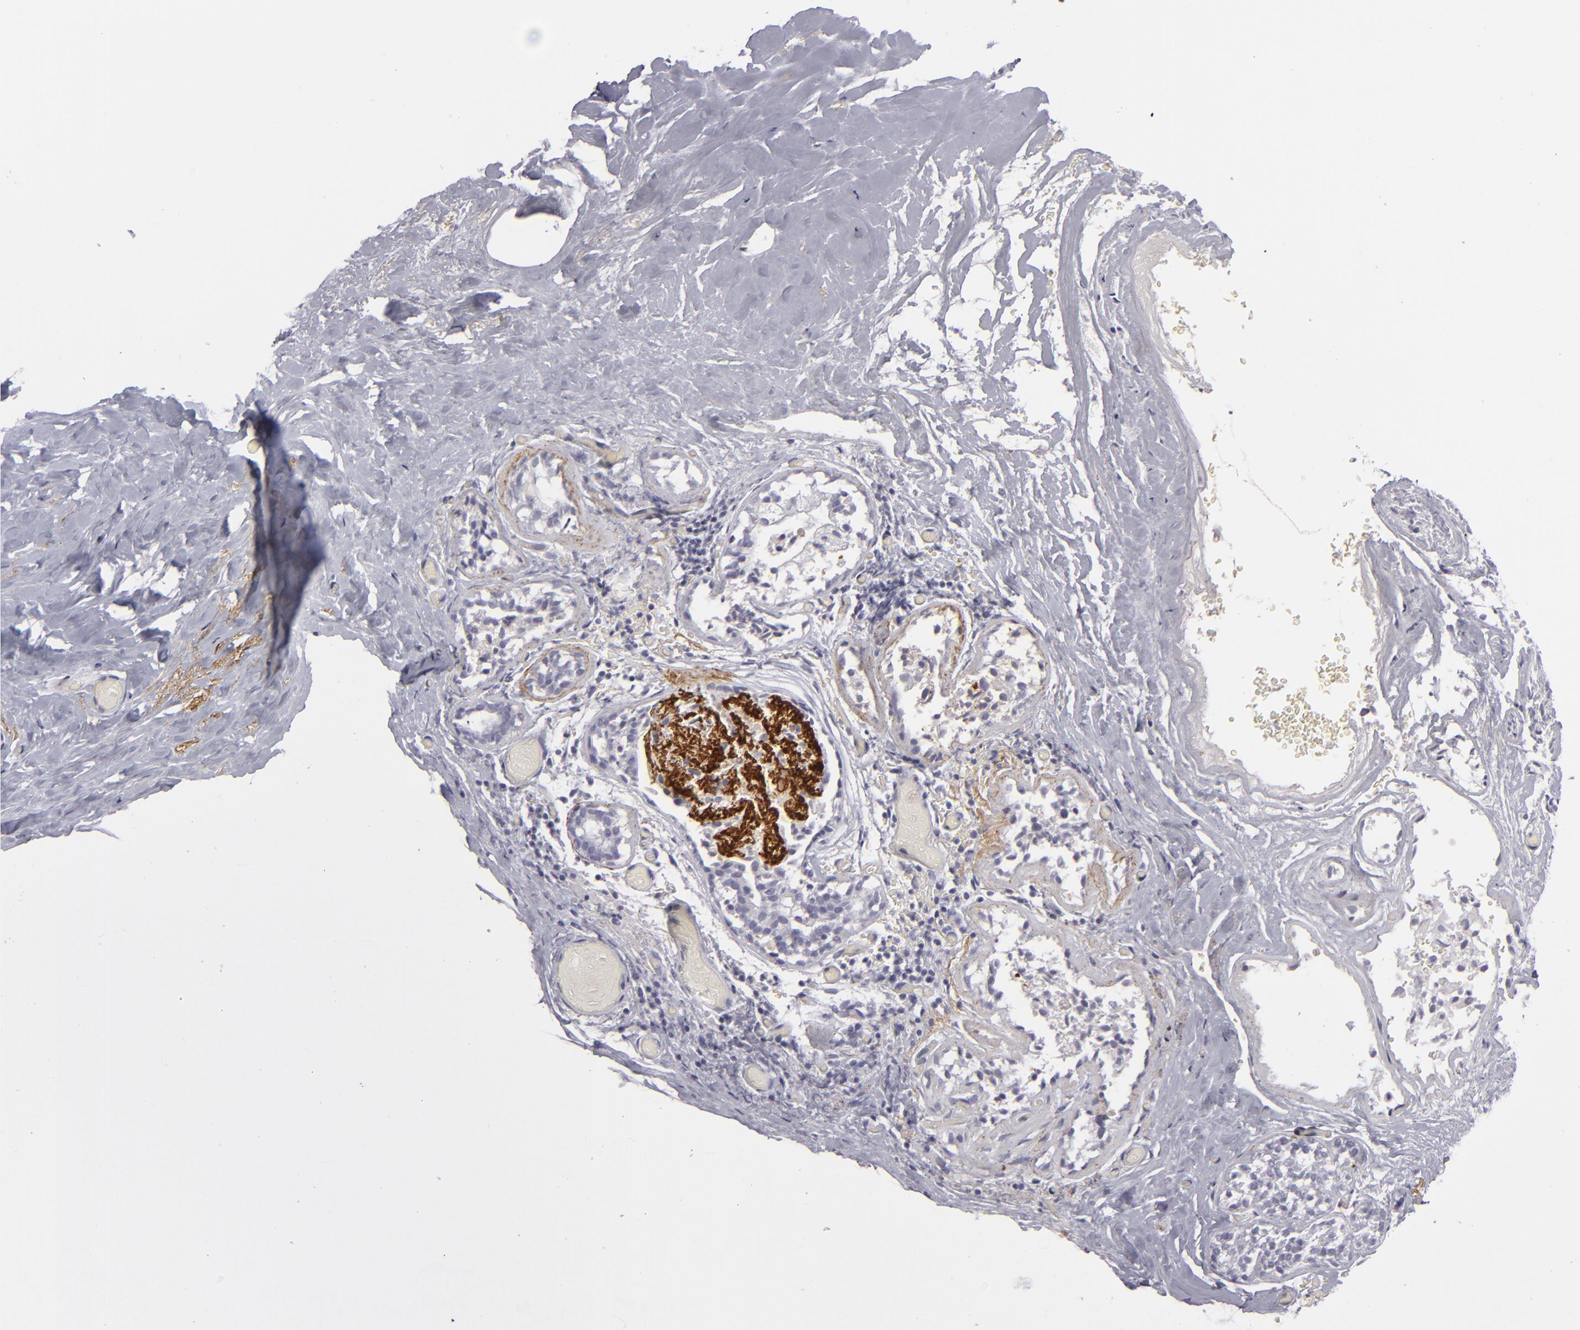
{"staining": {"intensity": "negative", "quantity": "none", "location": "none"}, "tissue": "breast", "cell_type": "Adipocytes", "image_type": "normal", "snomed": [{"axis": "morphology", "description": "Normal tissue, NOS"}, {"axis": "topography", "description": "Breast"}], "caption": "The immunohistochemistry (IHC) histopathology image has no significant expression in adipocytes of breast.", "gene": "C9", "patient": {"sex": "female", "age": 75}}